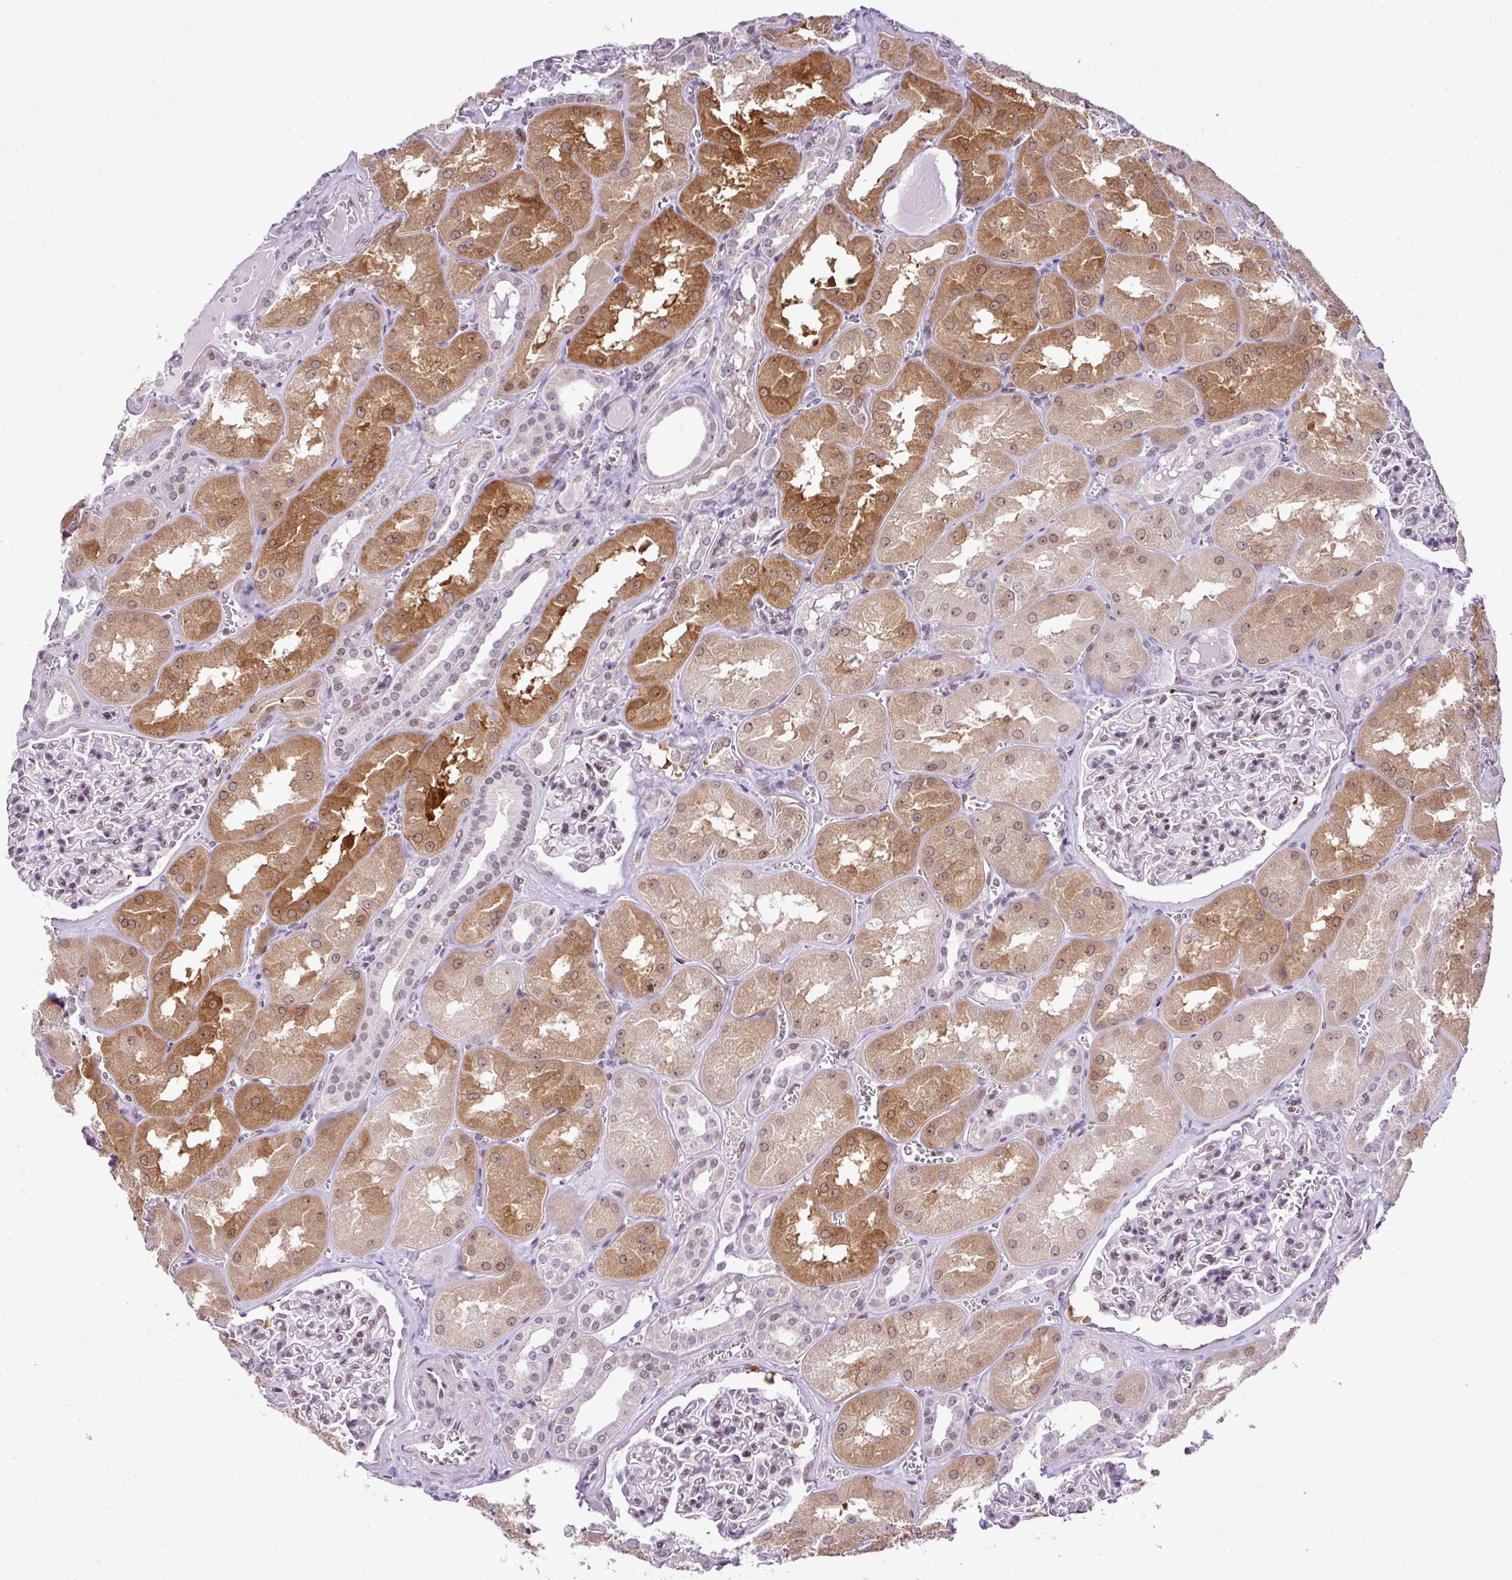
{"staining": {"intensity": "negative", "quantity": "none", "location": "none"}, "tissue": "kidney", "cell_type": "Cells in glomeruli", "image_type": "normal", "snomed": [{"axis": "morphology", "description": "Normal tissue, NOS"}, {"axis": "topography", "description": "Kidney"}], "caption": "The photomicrograph exhibits no significant positivity in cells in glomeruli of kidney. Brightfield microscopy of immunohistochemistry stained with DAB (3,3'-diaminobenzidine) (brown) and hematoxylin (blue), captured at high magnification.", "gene": "CCDC137", "patient": {"sex": "male", "age": 61}}